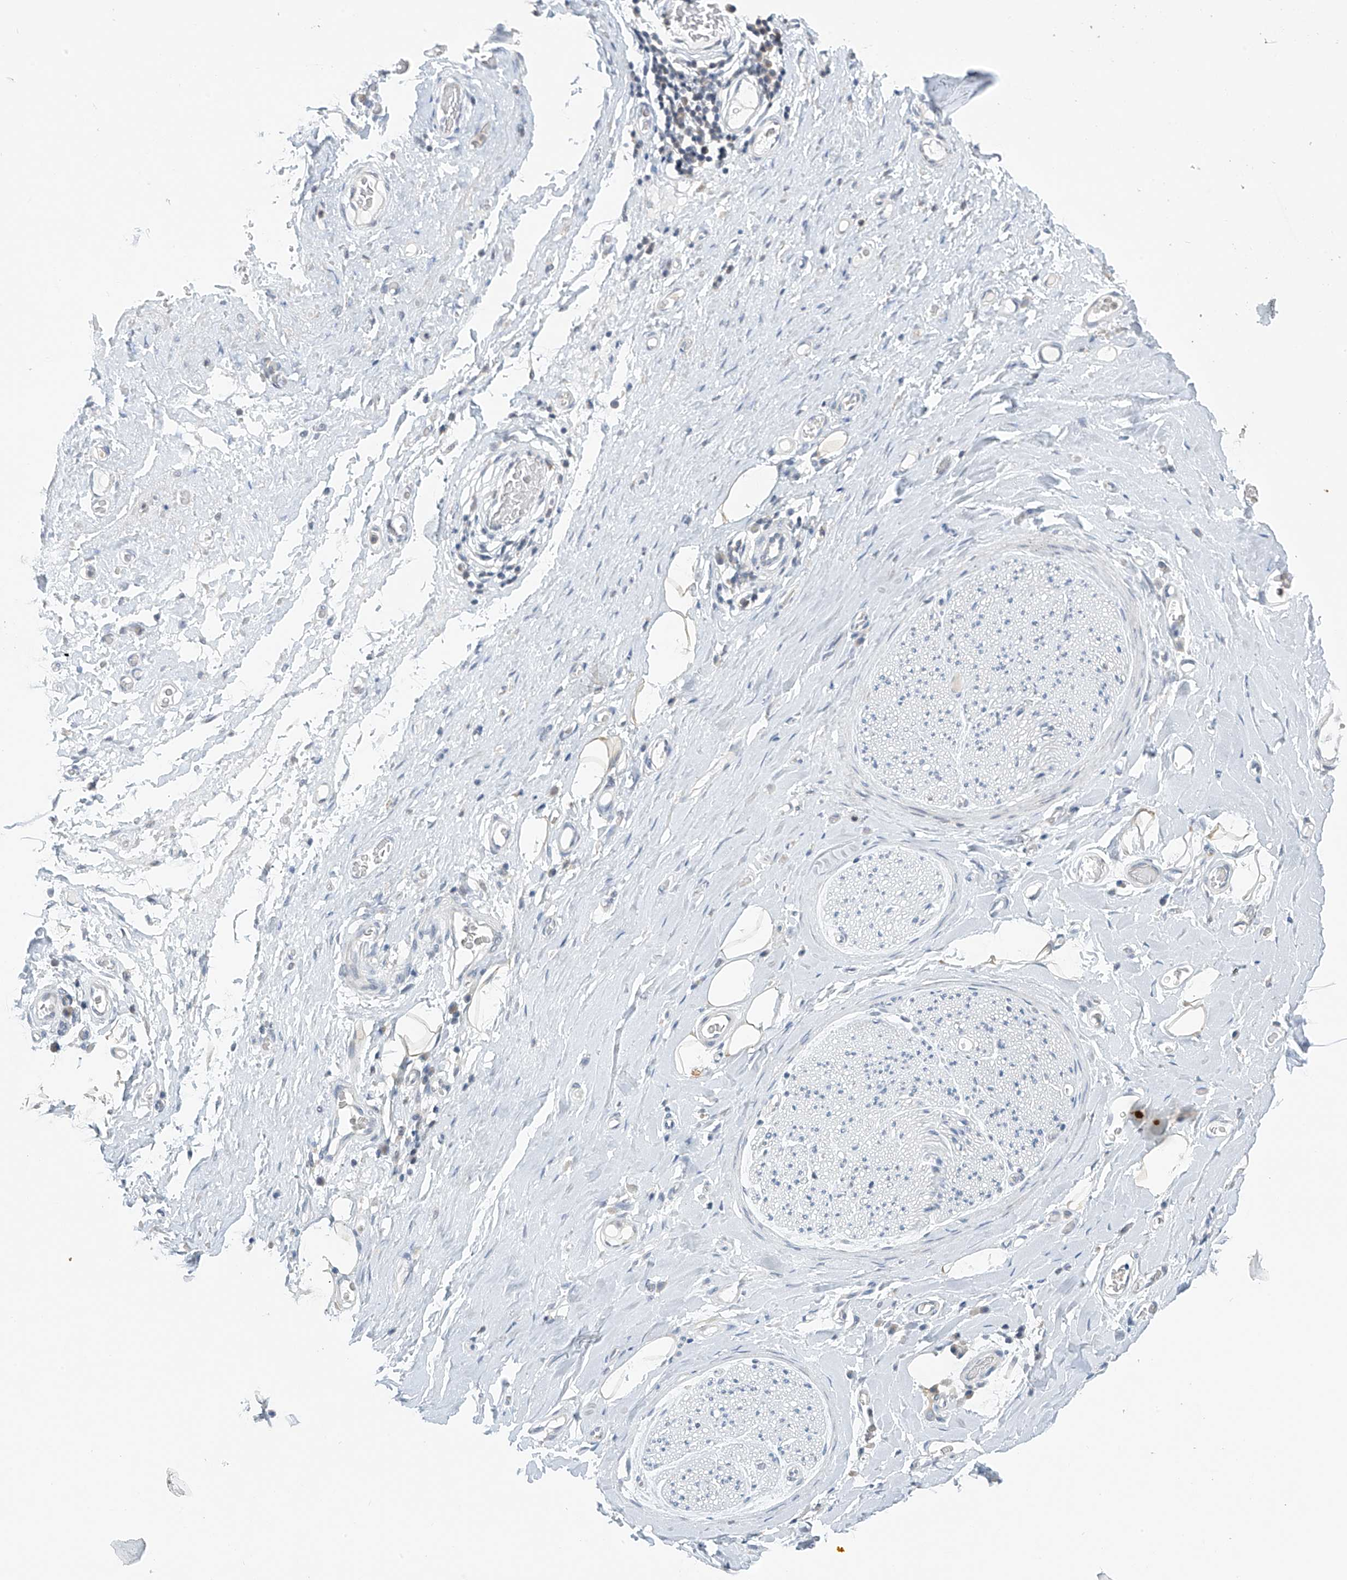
{"staining": {"intensity": "negative", "quantity": "none", "location": "none"}, "tissue": "adipose tissue", "cell_type": "Adipocytes", "image_type": "normal", "snomed": [{"axis": "morphology", "description": "Normal tissue, NOS"}, {"axis": "morphology", "description": "Adenocarcinoma, NOS"}, {"axis": "topography", "description": "Esophagus"}, {"axis": "topography", "description": "Stomach, upper"}, {"axis": "topography", "description": "Peripheral nerve tissue"}], "caption": "IHC photomicrograph of unremarkable adipose tissue: human adipose tissue stained with DAB shows no significant protein positivity in adipocytes.", "gene": "APLF", "patient": {"sex": "male", "age": 62}}